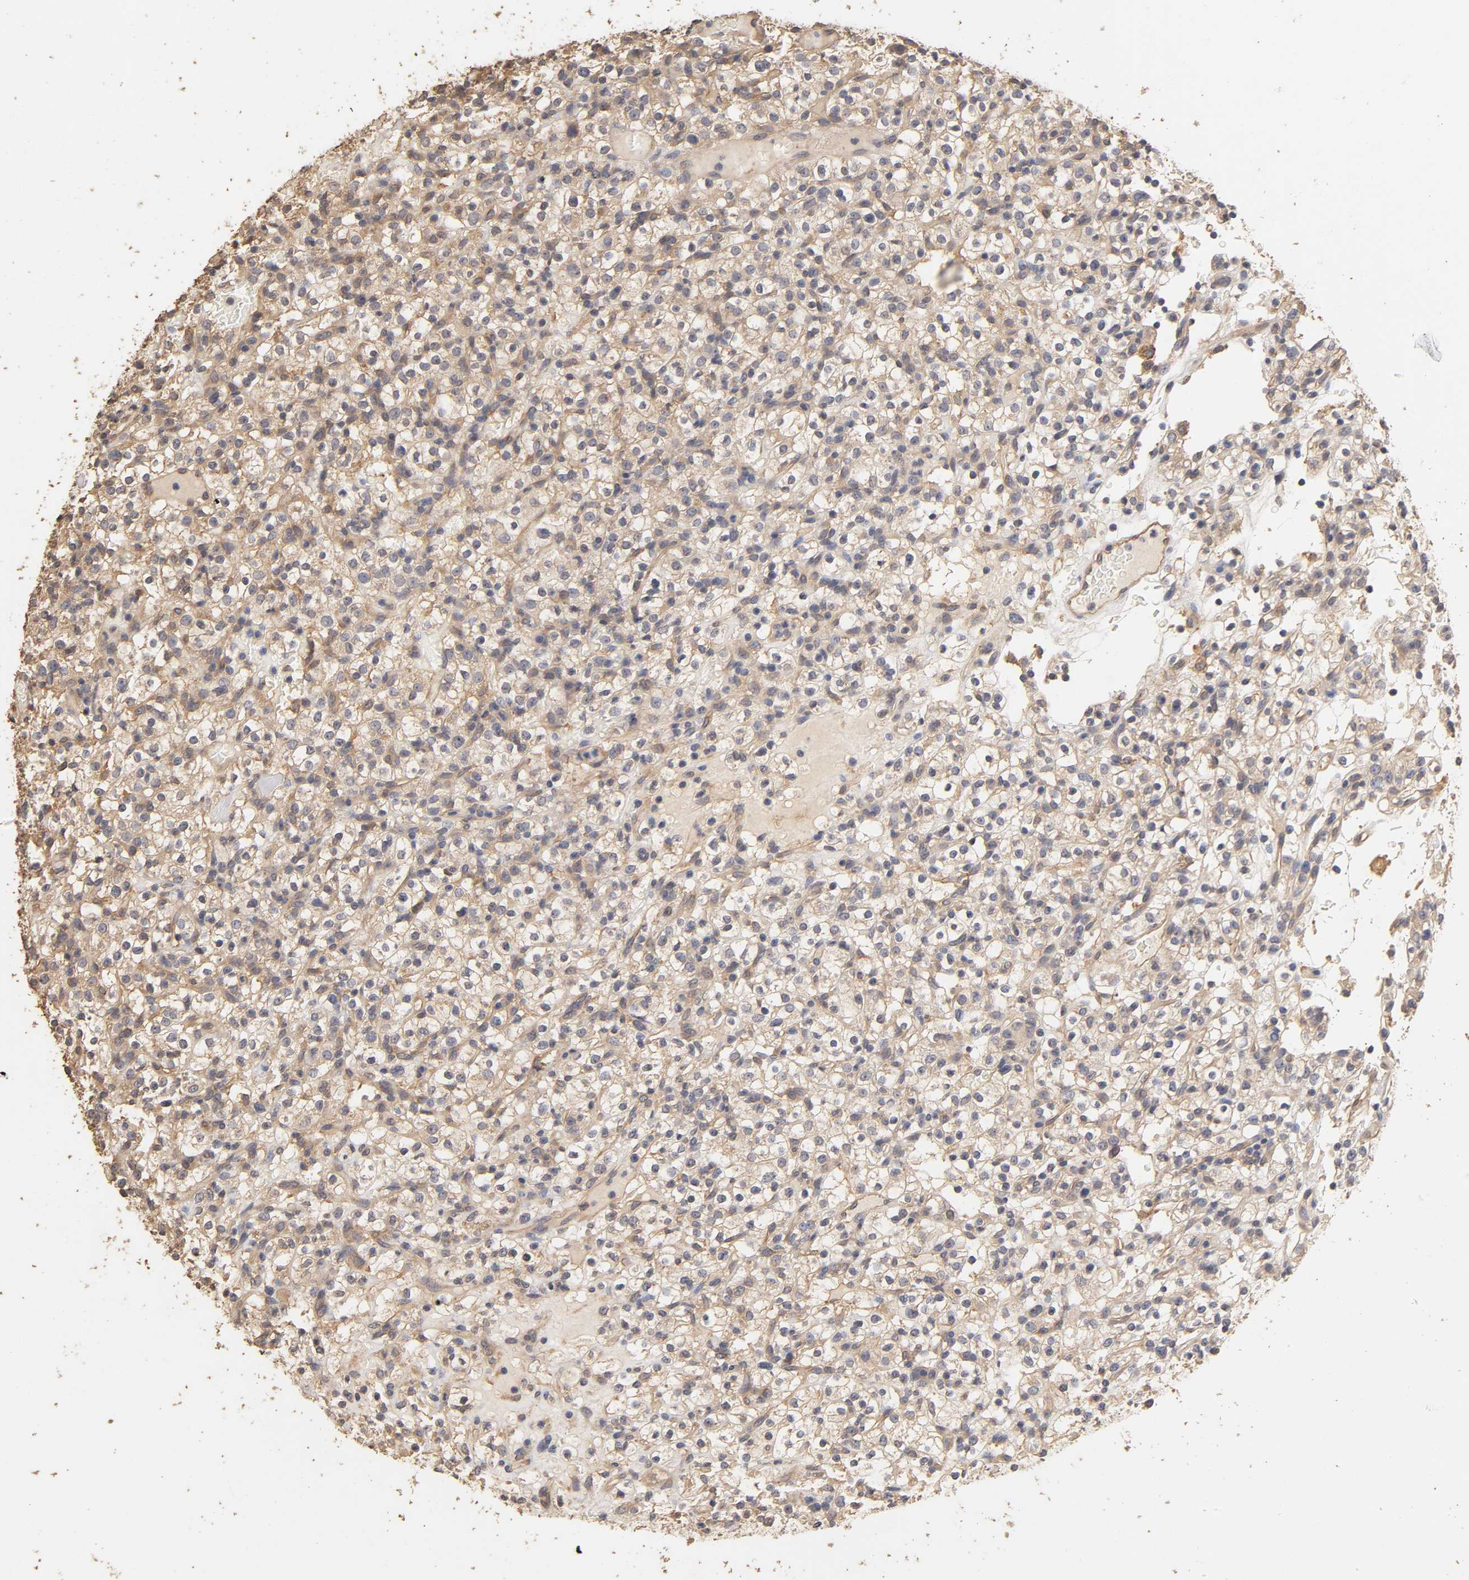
{"staining": {"intensity": "moderate", "quantity": ">75%", "location": "cytoplasmic/membranous"}, "tissue": "renal cancer", "cell_type": "Tumor cells", "image_type": "cancer", "snomed": [{"axis": "morphology", "description": "Normal tissue, NOS"}, {"axis": "morphology", "description": "Adenocarcinoma, NOS"}, {"axis": "topography", "description": "Kidney"}], "caption": "A histopathology image showing moderate cytoplasmic/membranous positivity in about >75% of tumor cells in renal cancer (adenocarcinoma), as visualized by brown immunohistochemical staining.", "gene": "VSIG4", "patient": {"sex": "female", "age": 72}}